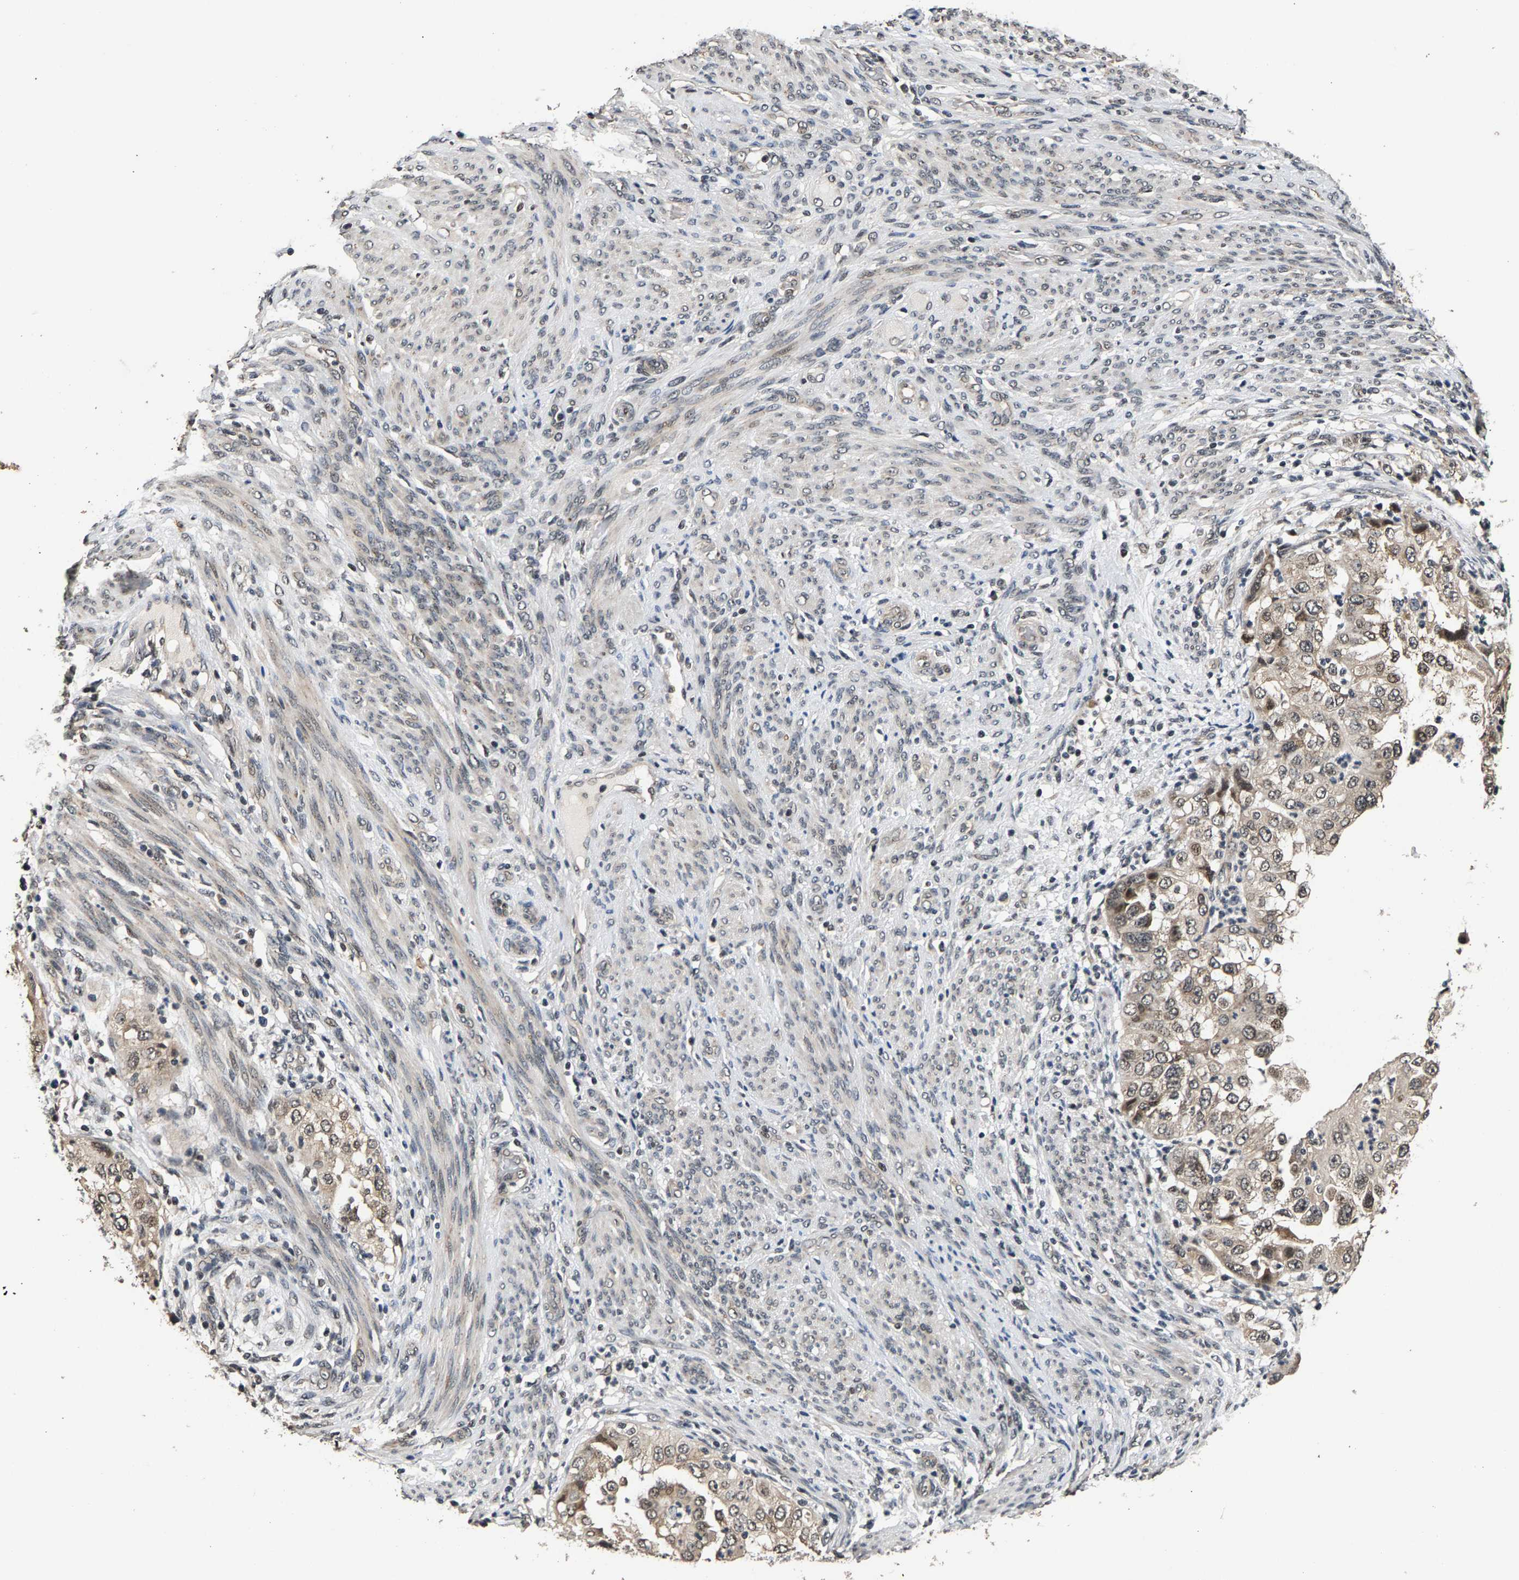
{"staining": {"intensity": "weak", "quantity": ">75%", "location": "cytoplasmic/membranous,nuclear"}, "tissue": "endometrial cancer", "cell_type": "Tumor cells", "image_type": "cancer", "snomed": [{"axis": "morphology", "description": "Adenocarcinoma, NOS"}, {"axis": "topography", "description": "Endometrium"}], "caption": "Tumor cells demonstrate low levels of weak cytoplasmic/membranous and nuclear expression in approximately >75% of cells in endometrial cancer.", "gene": "RBM33", "patient": {"sex": "female", "age": 85}}